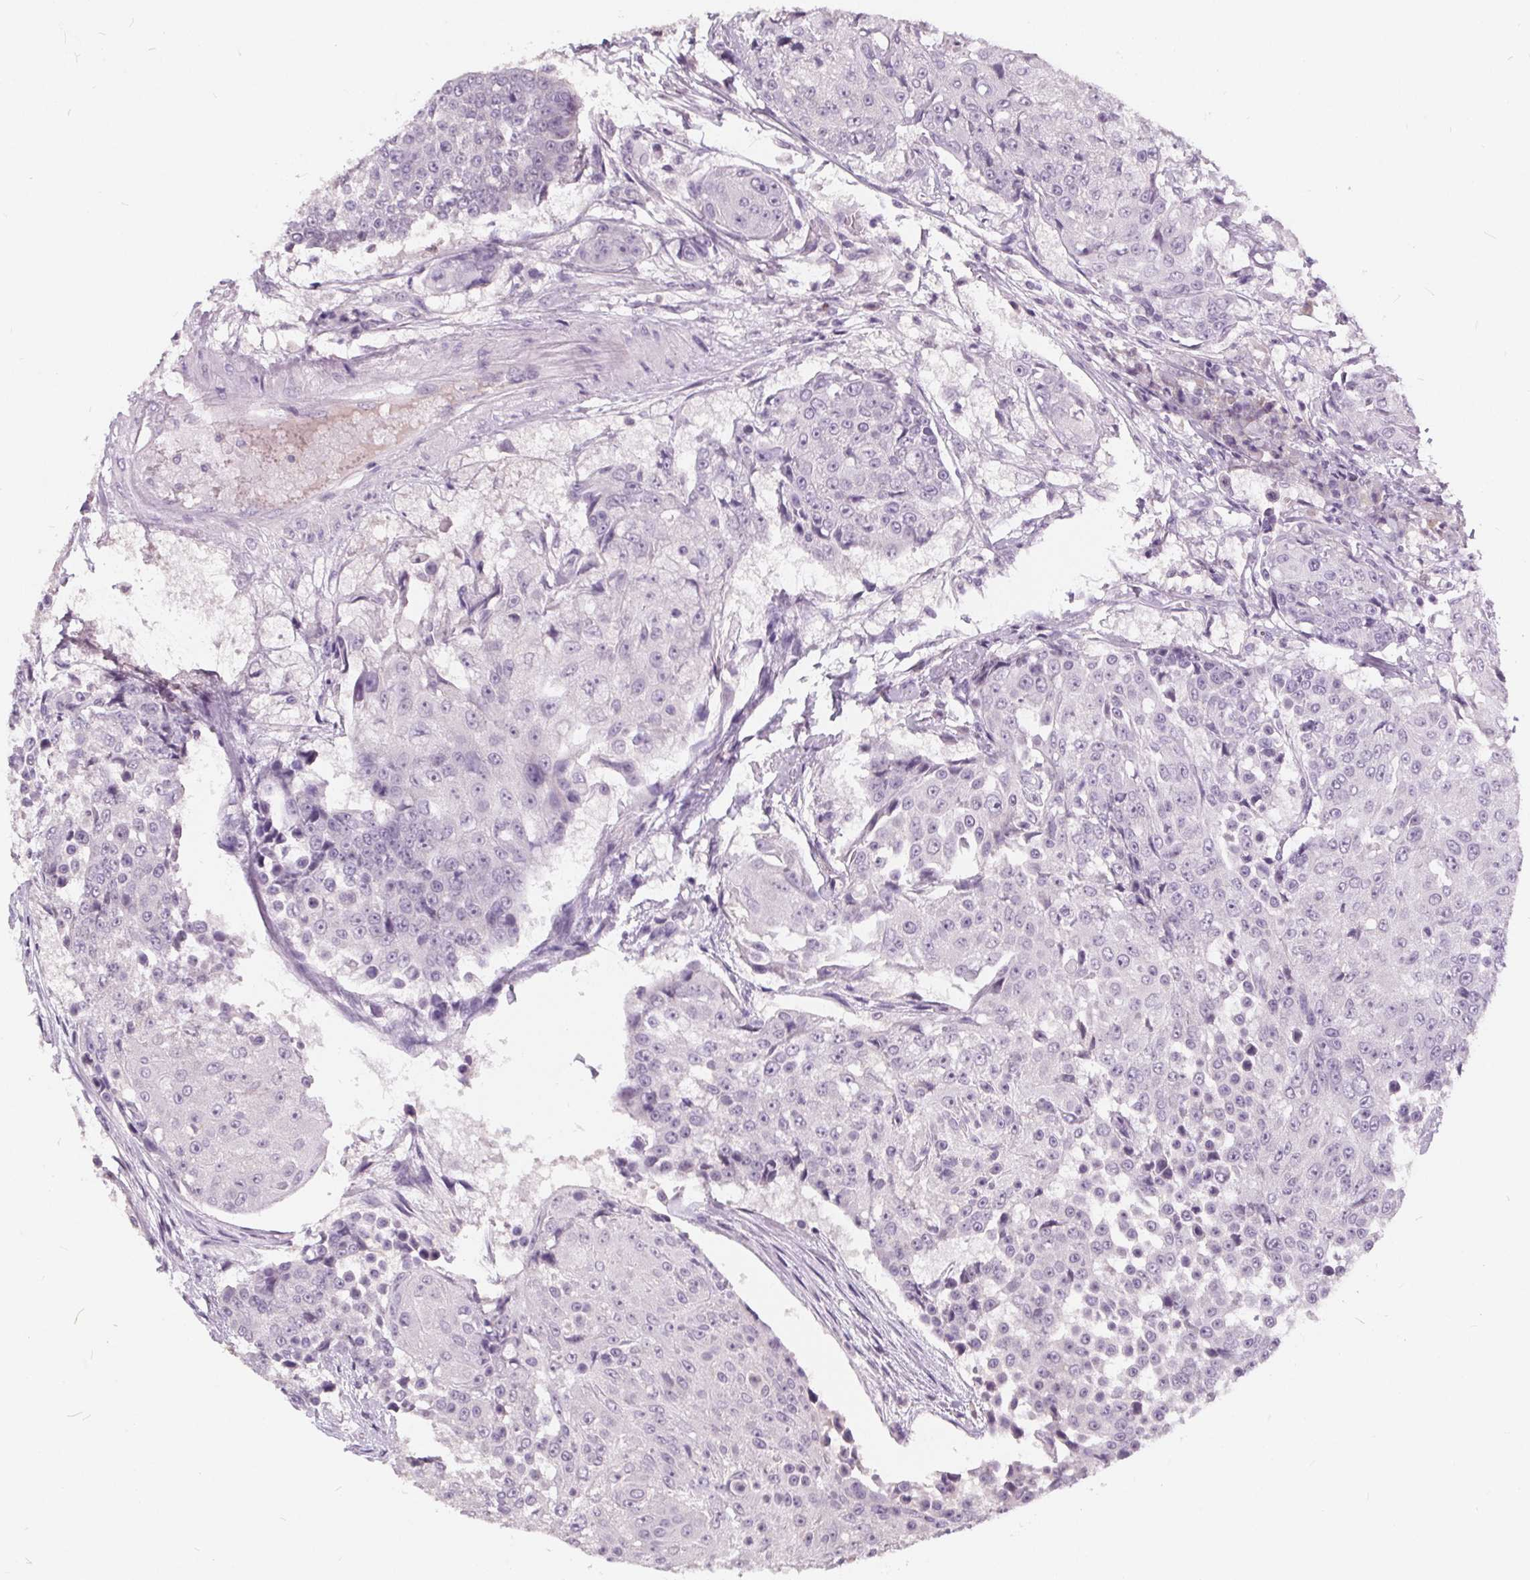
{"staining": {"intensity": "negative", "quantity": "none", "location": "none"}, "tissue": "urothelial cancer", "cell_type": "Tumor cells", "image_type": "cancer", "snomed": [{"axis": "morphology", "description": "Urothelial carcinoma, High grade"}, {"axis": "topography", "description": "Urinary bladder"}], "caption": "DAB (3,3'-diaminobenzidine) immunohistochemical staining of human urothelial cancer displays no significant expression in tumor cells.", "gene": "PLA2G2E", "patient": {"sex": "female", "age": 63}}